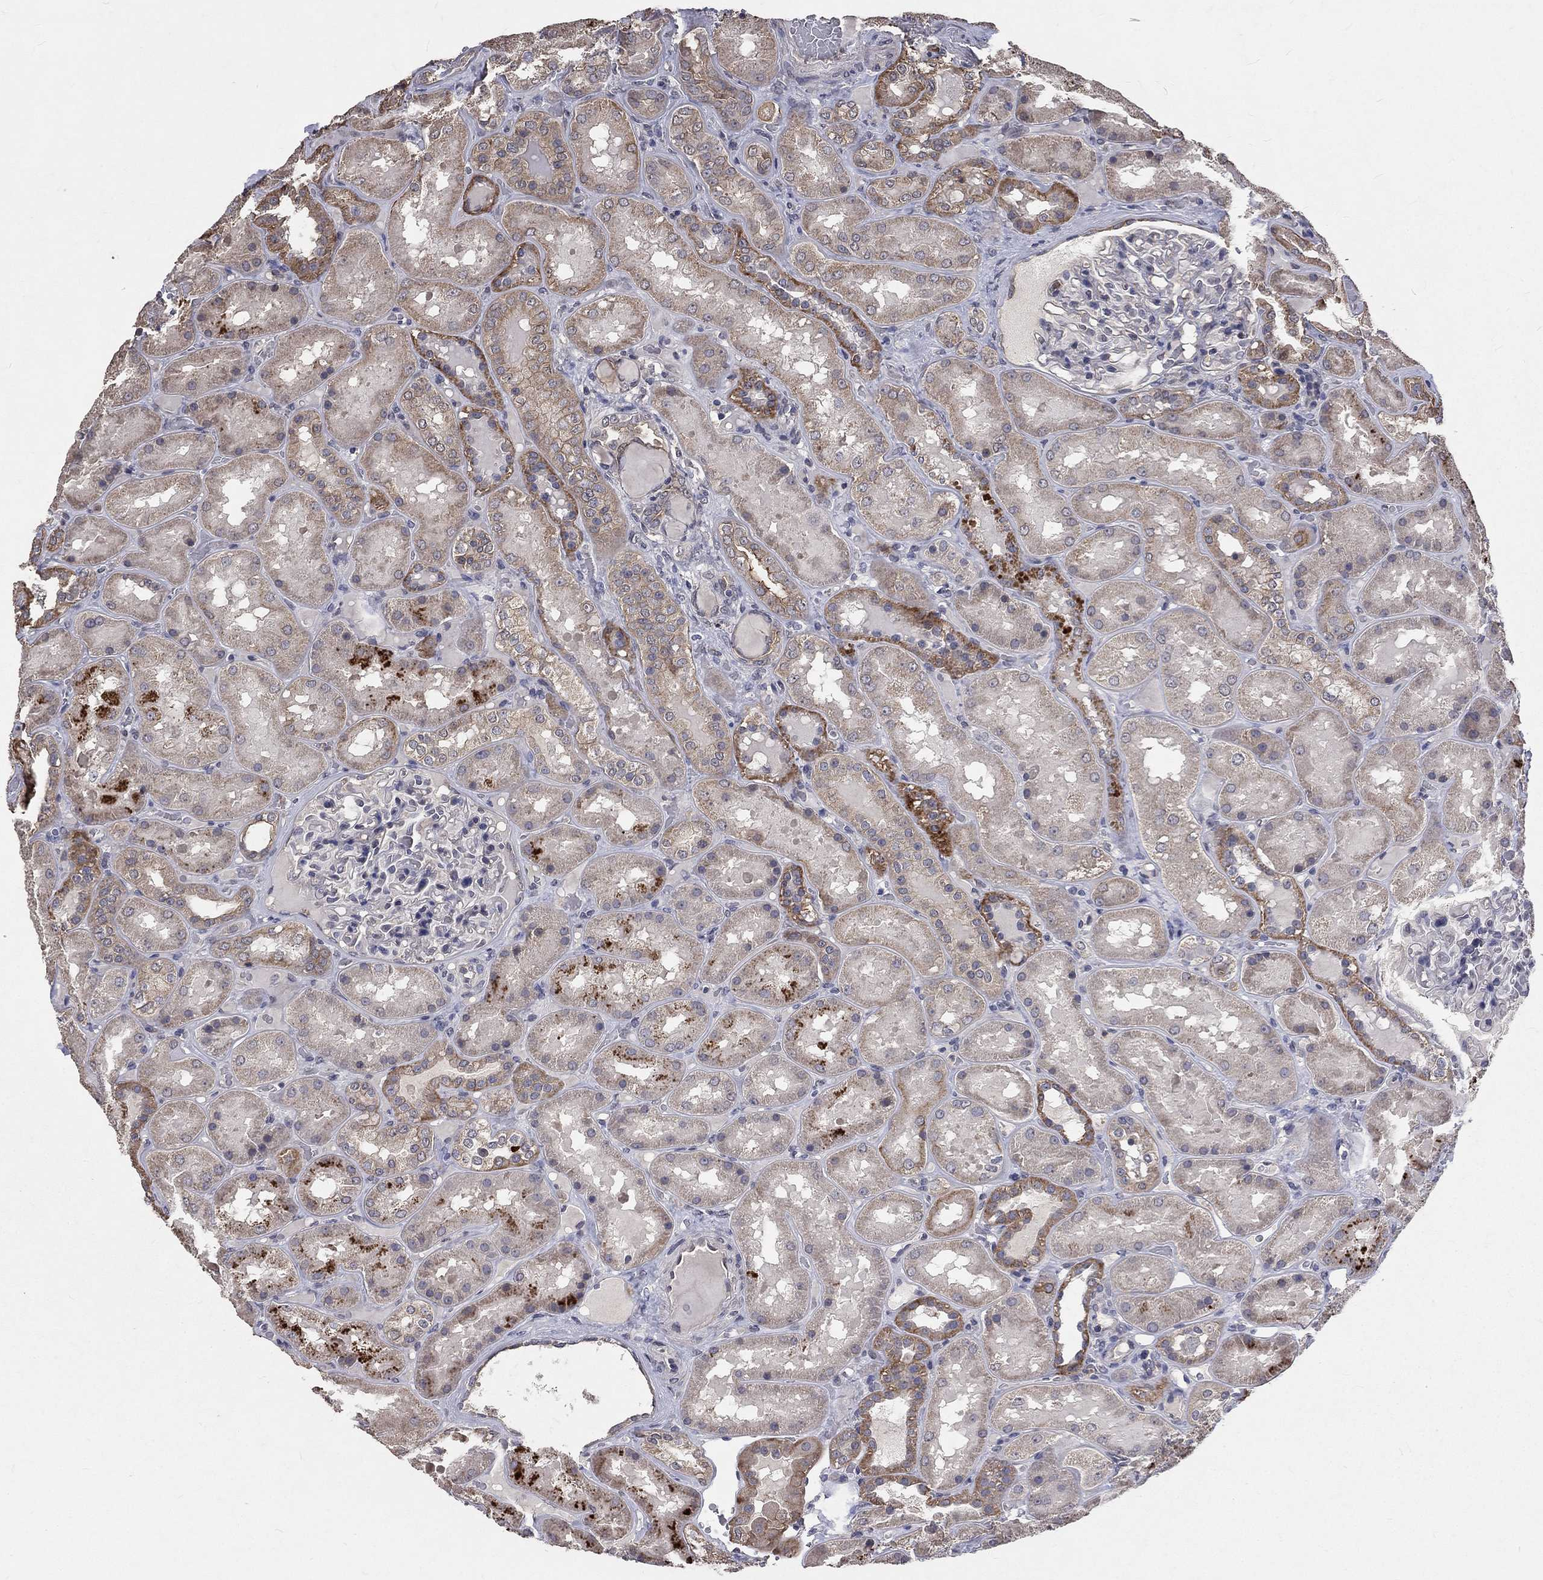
{"staining": {"intensity": "negative", "quantity": "none", "location": "none"}, "tissue": "kidney", "cell_type": "Cells in glomeruli", "image_type": "normal", "snomed": [{"axis": "morphology", "description": "Normal tissue, NOS"}, {"axis": "topography", "description": "Kidney"}], "caption": "Immunohistochemical staining of normal kidney displays no significant staining in cells in glomeruli. (IHC, brightfield microscopy, high magnification).", "gene": "CHST5", "patient": {"sex": "male", "age": 73}}